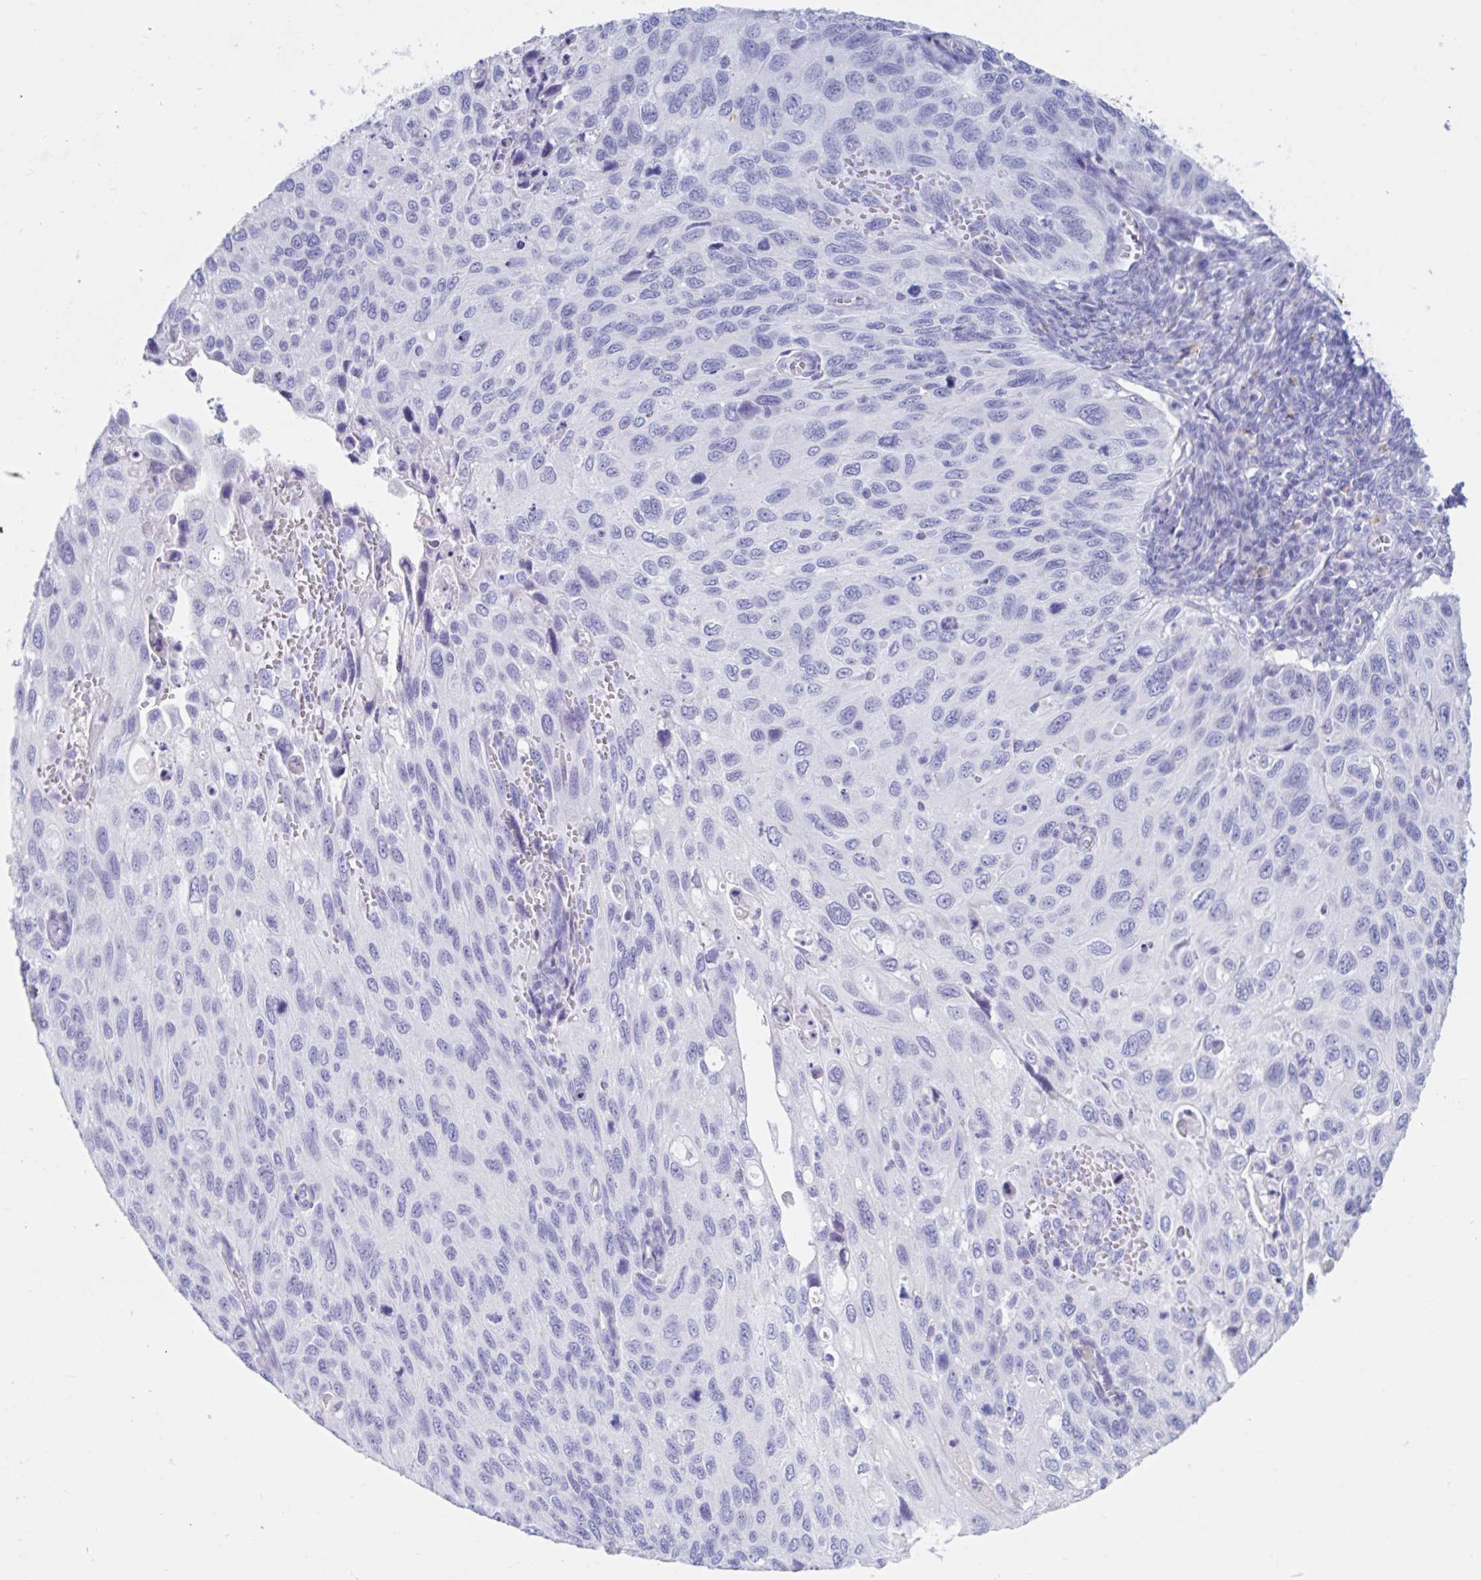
{"staining": {"intensity": "negative", "quantity": "none", "location": "none"}, "tissue": "cervical cancer", "cell_type": "Tumor cells", "image_type": "cancer", "snomed": [{"axis": "morphology", "description": "Squamous cell carcinoma, NOS"}, {"axis": "topography", "description": "Cervix"}], "caption": "Immunohistochemistry histopathology image of human cervical squamous cell carcinoma stained for a protein (brown), which shows no positivity in tumor cells.", "gene": "DPEP3", "patient": {"sex": "female", "age": 70}}